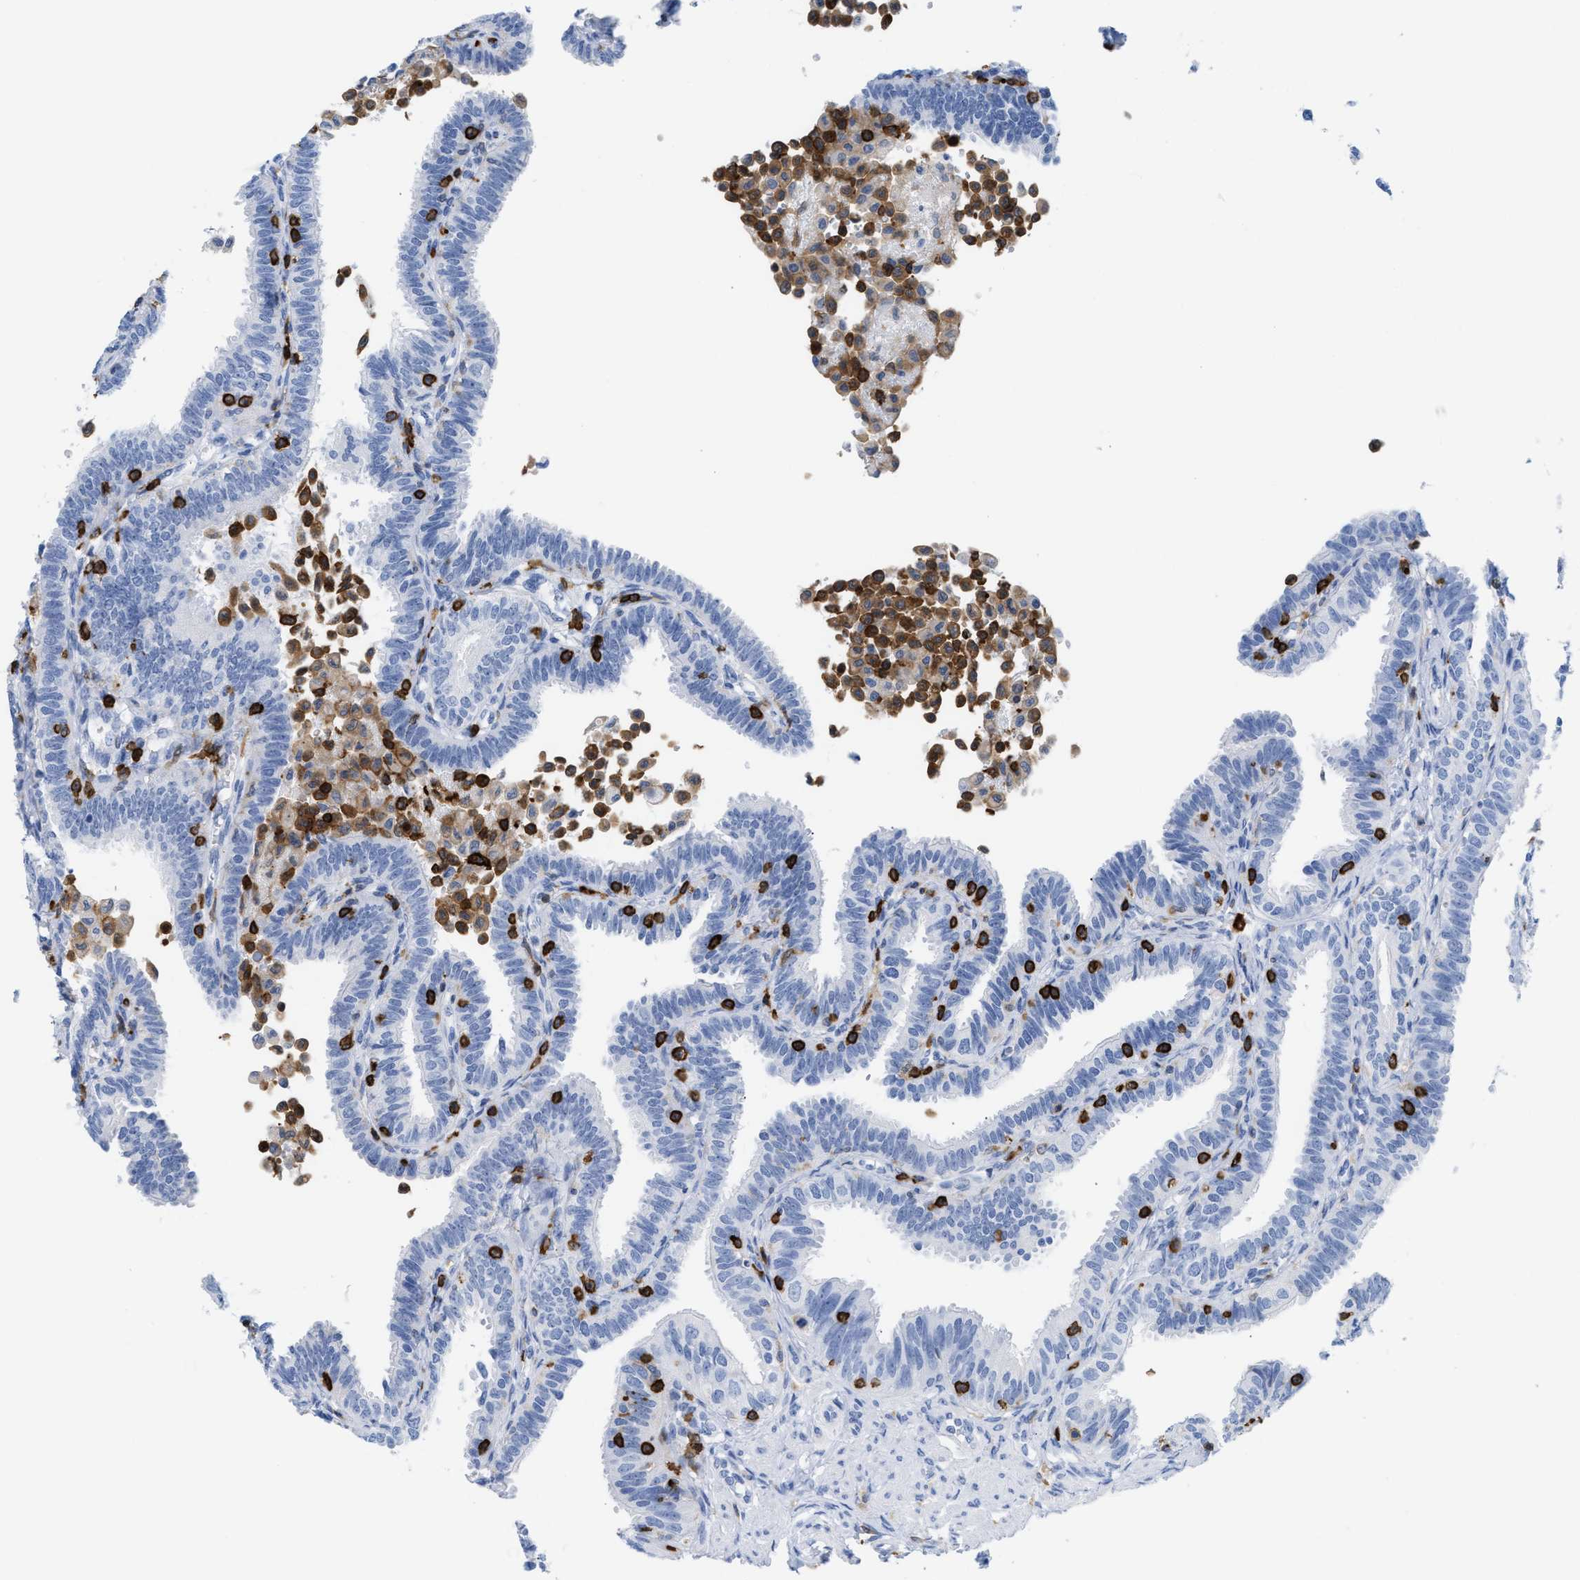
{"staining": {"intensity": "negative", "quantity": "none", "location": "none"}, "tissue": "fallopian tube", "cell_type": "Glandular cells", "image_type": "normal", "snomed": [{"axis": "morphology", "description": "Normal tissue, NOS"}, {"axis": "topography", "description": "Fallopian tube"}, {"axis": "topography", "description": "Placenta"}], "caption": "Photomicrograph shows no protein positivity in glandular cells of benign fallopian tube. The staining was performed using DAB to visualize the protein expression in brown, while the nuclei were stained in blue with hematoxylin (Magnification: 20x).", "gene": "LCP1", "patient": {"sex": "female", "age": 34}}